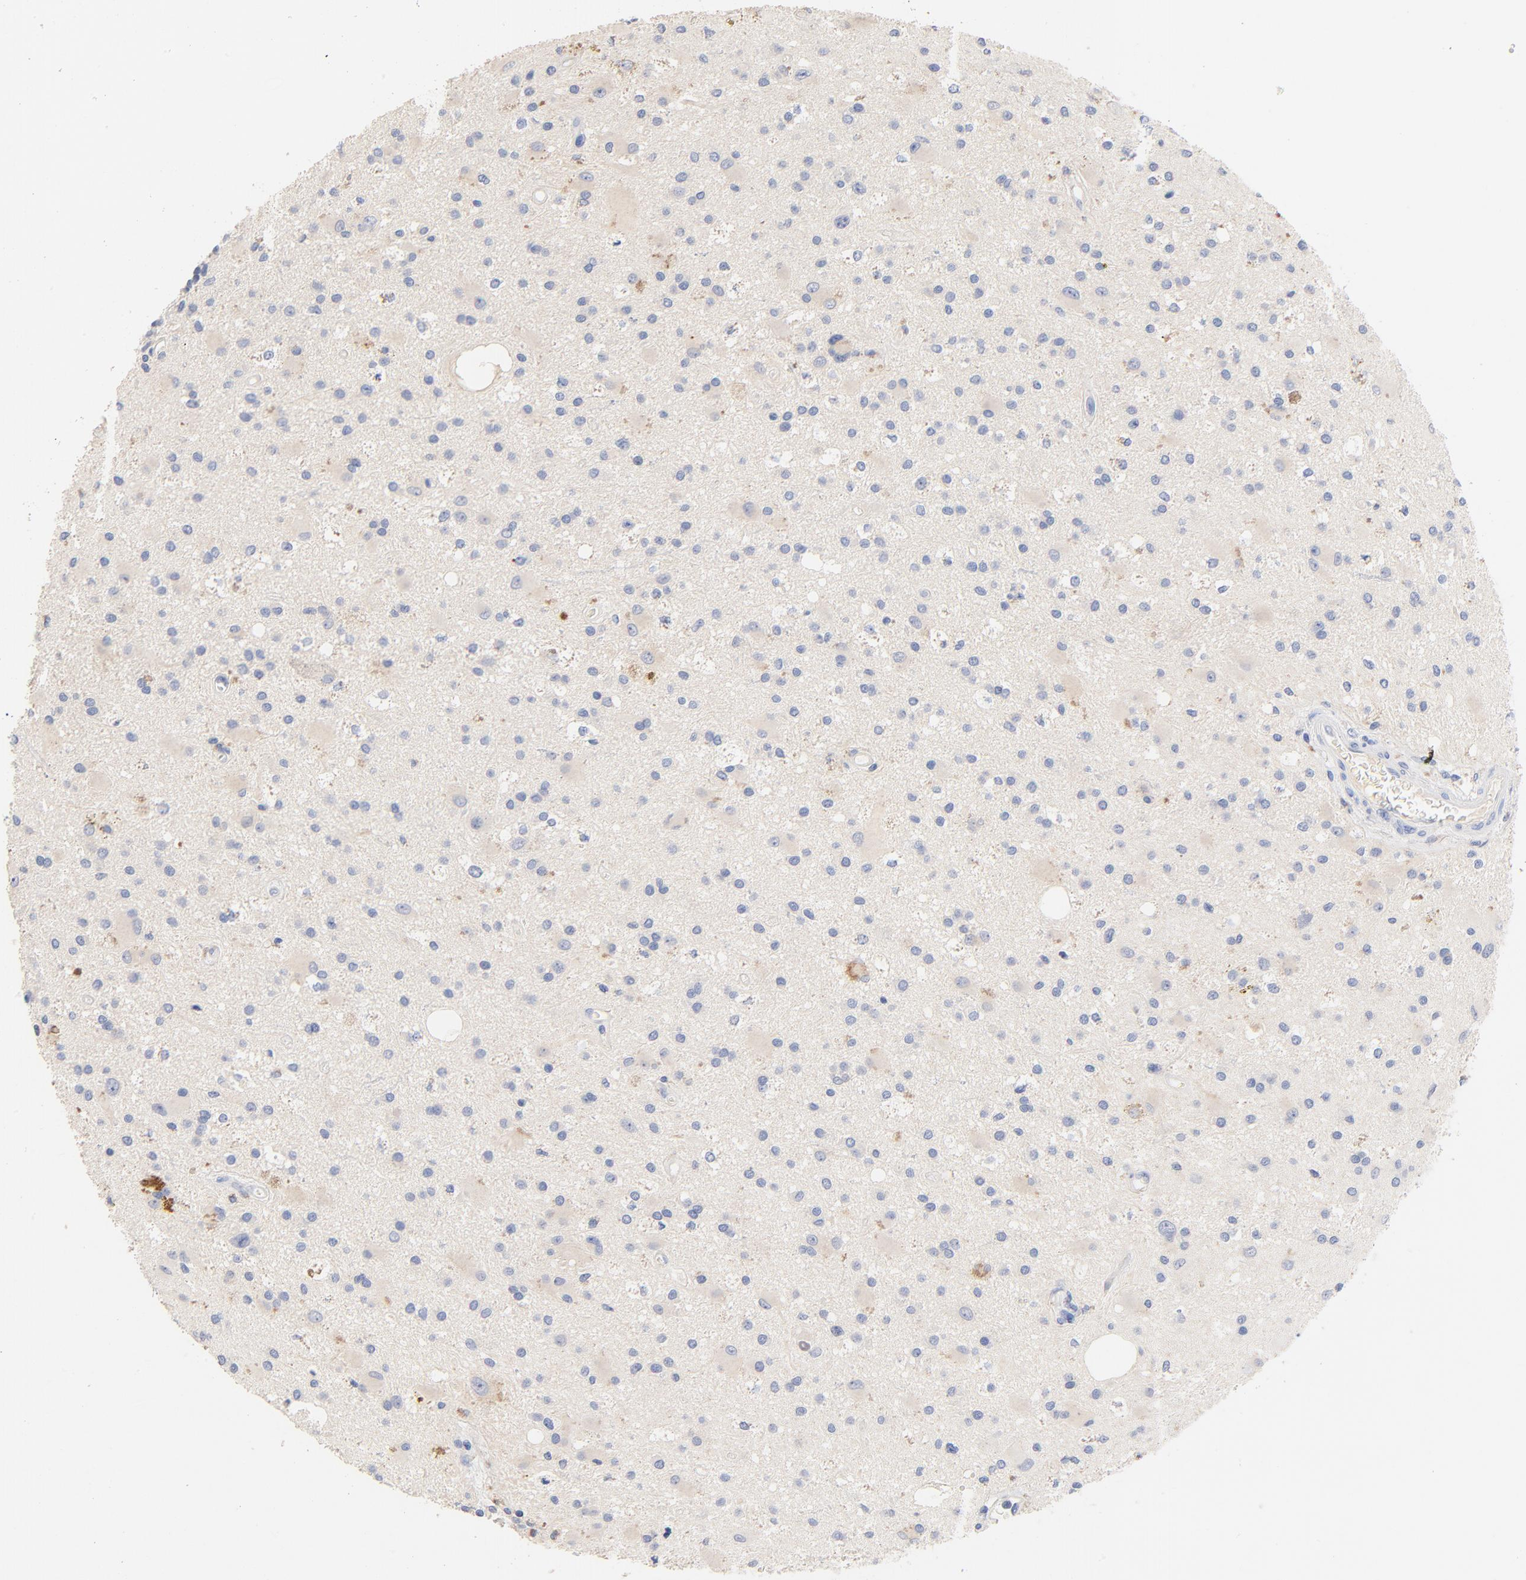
{"staining": {"intensity": "negative", "quantity": "none", "location": "none"}, "tissue": "glioma", "cell_type": "Tumor cells", "image_type": "cancer", "snomed": [{"axis": "morphology", "description": "Glioma, malignant, Low grade"}, {"axis": "topography", "description": "Brain"}], "caption": "Tumor cells show no significant protein expression in glioma. The staining is performed using DAB (3,3'-diaminobenzidine) brown chromogen with nuclei counter-stained in using hematoxylin.", "gene": "CPS1", "patient": {"sex": "male", "age": 58}}